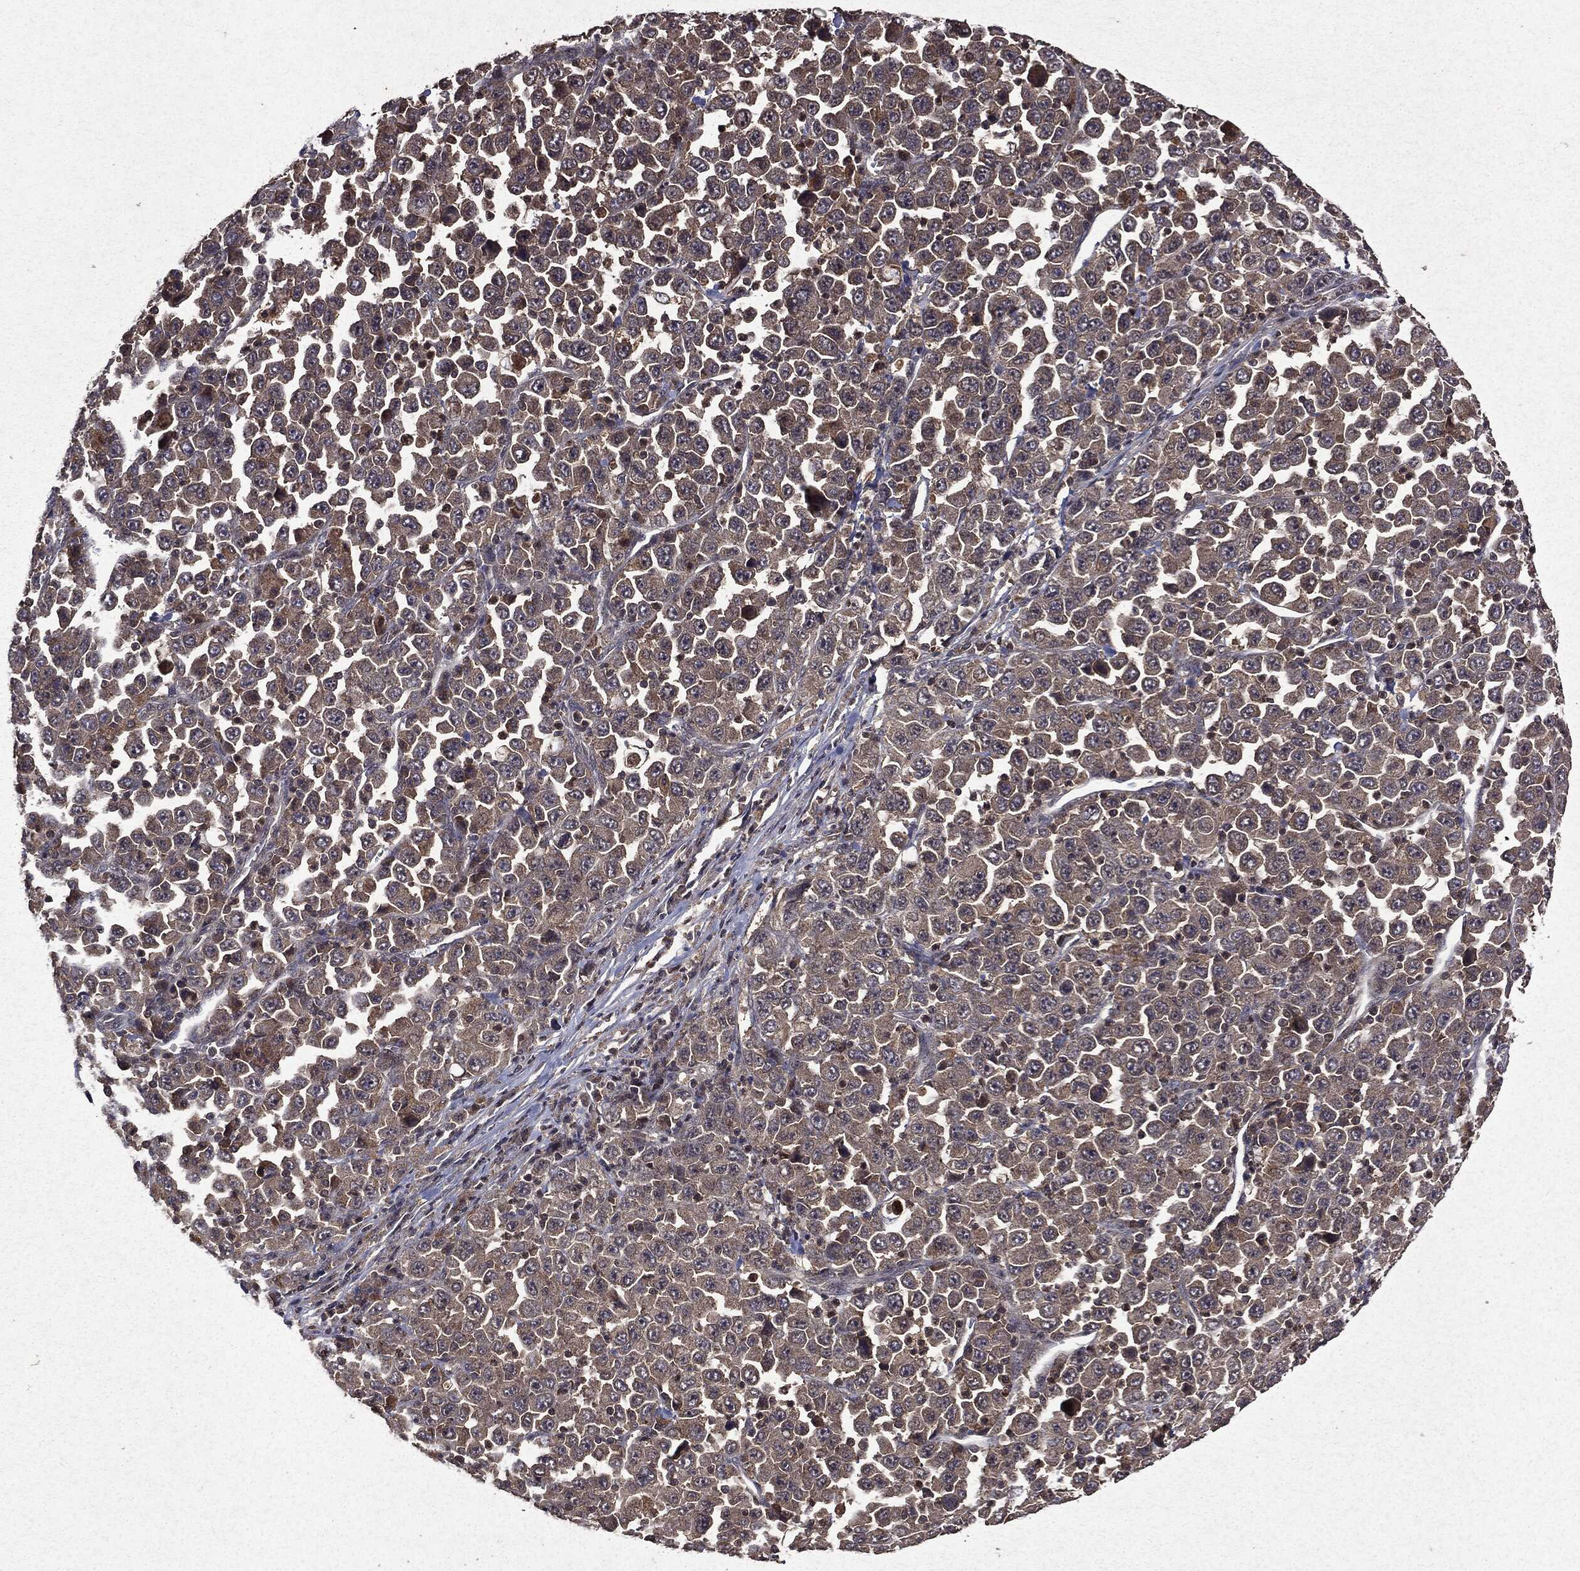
{"staining": {"intensity": "negative", "quantity": "none", "location": "none"}, "tissue": "stomach cancer", "cell_type": "Tumor cells", "image_type": "cancer", "snomed": [{"axis": "morphology", "description": "Normal tissue, NOS"}, {"axis": "morphology", "description": "Adenocarcinoma, NOS"}, {"axis": "topography", "description": "Stomach, upper"}, {"axis": "topography", "description": "Stomach"}], "caption": "Tumor cells show no significant expression in adenocarcinoma (stomach).", "gene": "MTOR", "patient": {"sex": "male", "age": 59}}